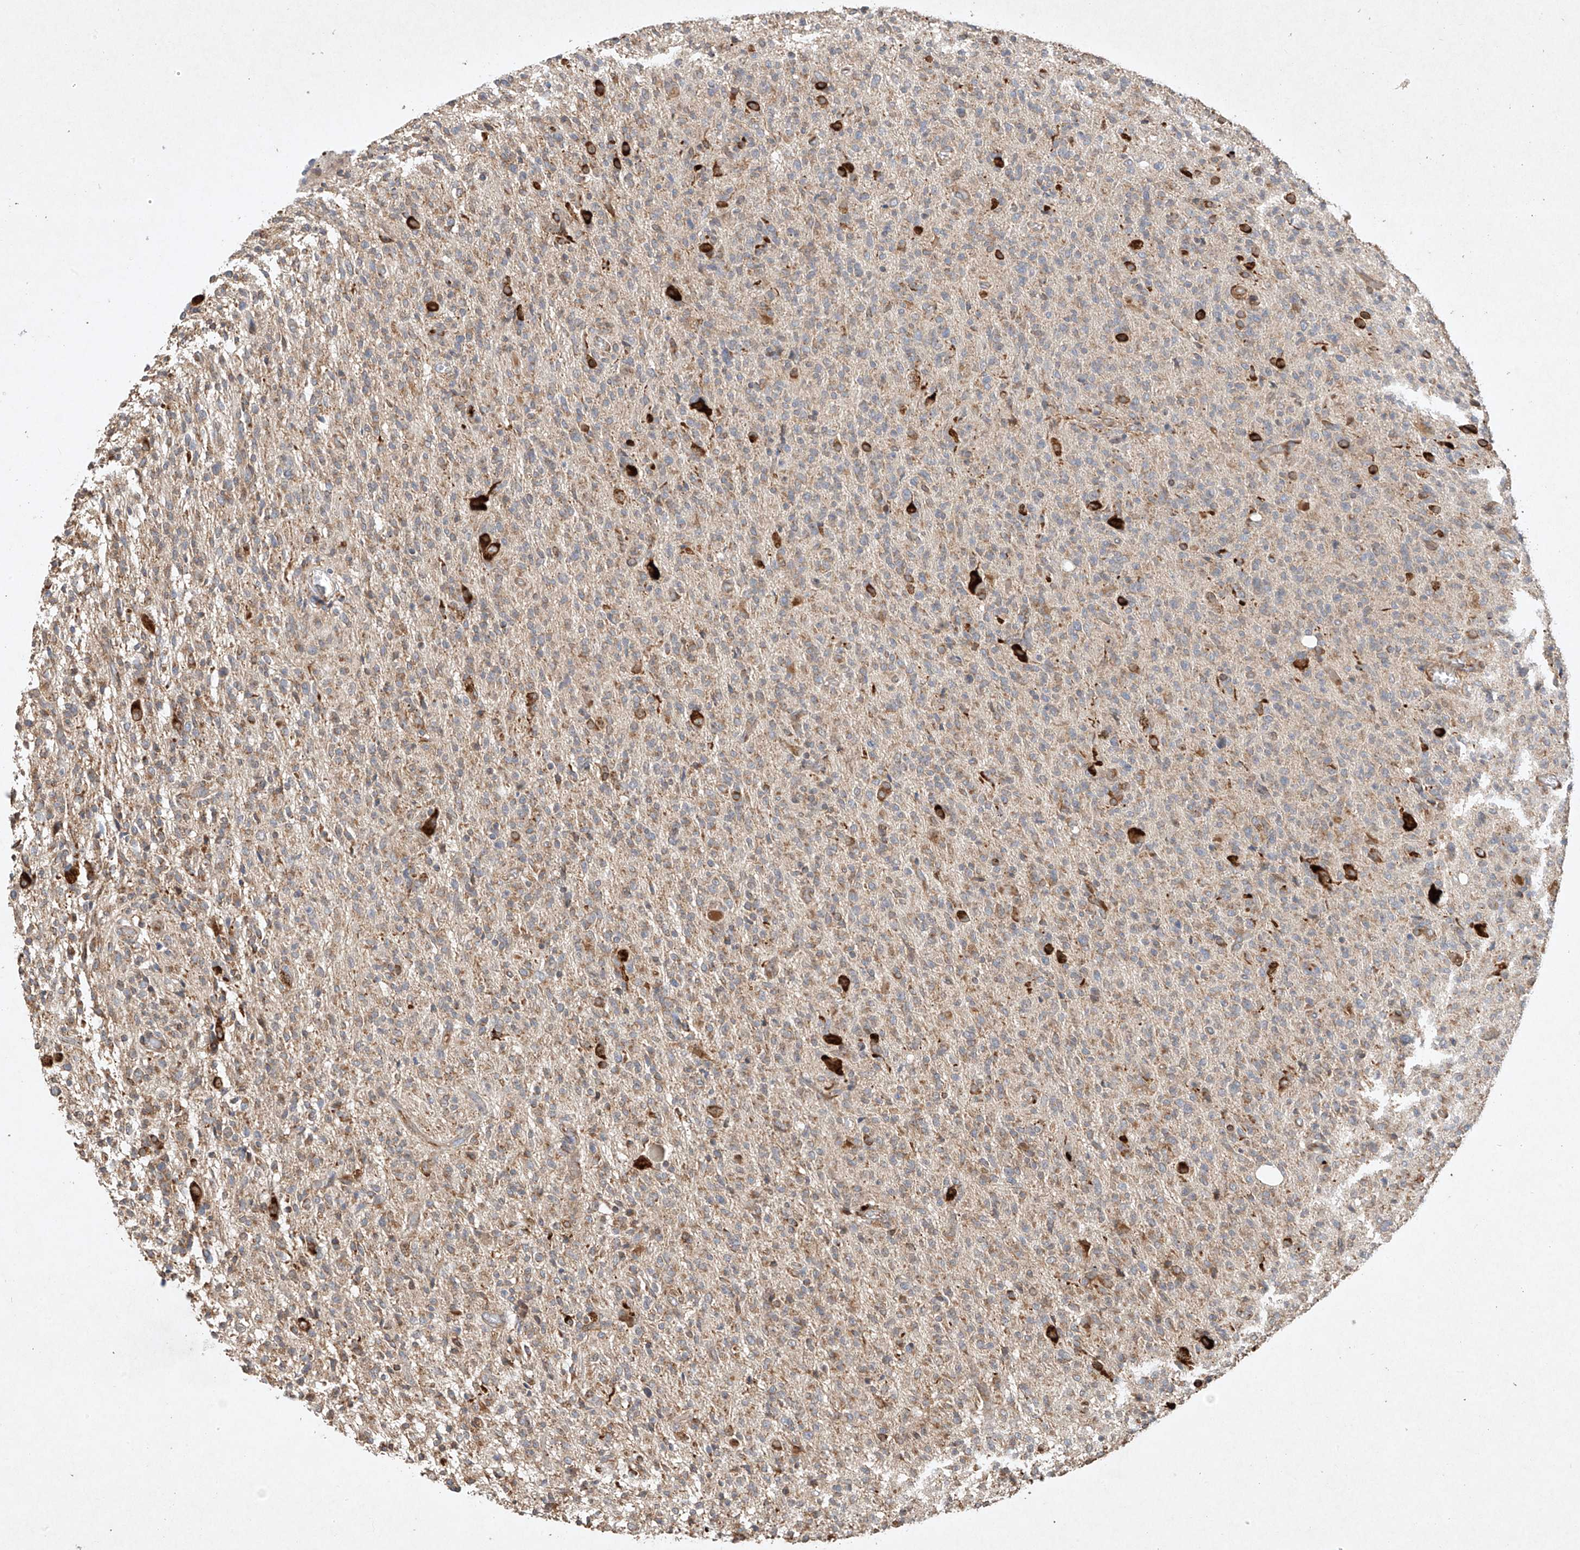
{"staining": {"intensity": "moderate", "quantity": "25%-75%", "location": "cytoplasmic/membranous"}, "tissue": "glioma", "cell_type": "Tumor cells", "image_type": "cancer", "snomed": [{"axis": "morphology", "description": "Glioma, malignant, High grade"}, {"axis": "topography", "description": "Brain"}], "caption": "A micrograph of malignant high-grade glioma stained for a protein reveals moderate cytoplasmic/membranous brown staining in tumor cells.", "gene": "SEMA3B", "patient": {"sex": "female", "age": 57}}